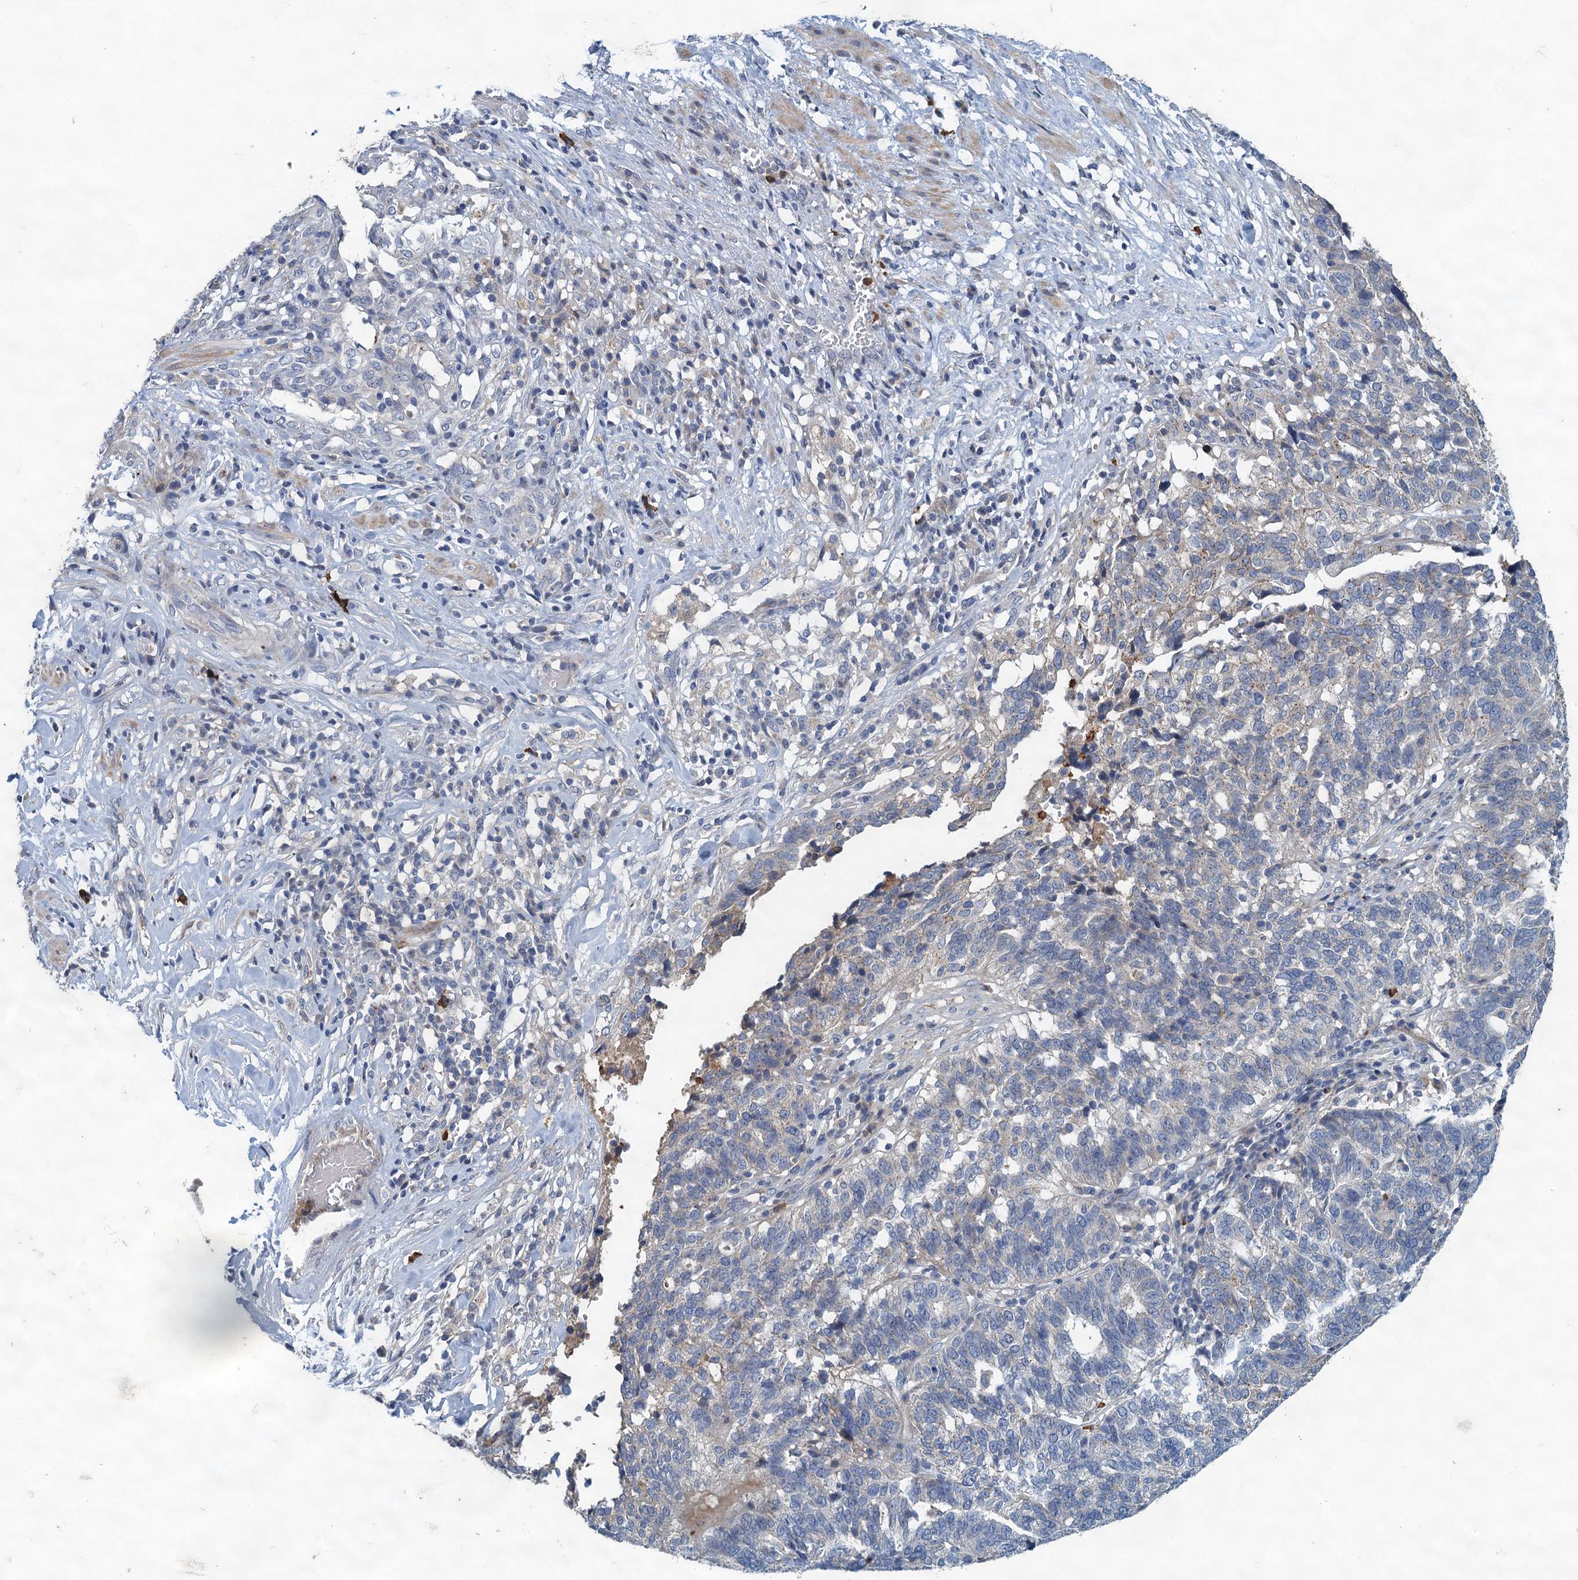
{"staining": {"intensity": "negative", "quantity": "none", "location": "none"}, "tissue": "ovarian cancer", "cell_type": "Tumor cells", "image_type": "cancer", "snomed": [{"axis": "morphology", "description": "Cystadenocarcinoma, serous, NOS"}, {"axis": "topography", "description": "Ovary"}], "caption": "An IHC micrograph of serous cystadenocarcinoma (ovarian) is shown. There is no staining in tumor cells of serous cystadenocarcinoma (ovarian).", "gene": "TPCN1", "patient": {"sex": "female", "age": 59}}